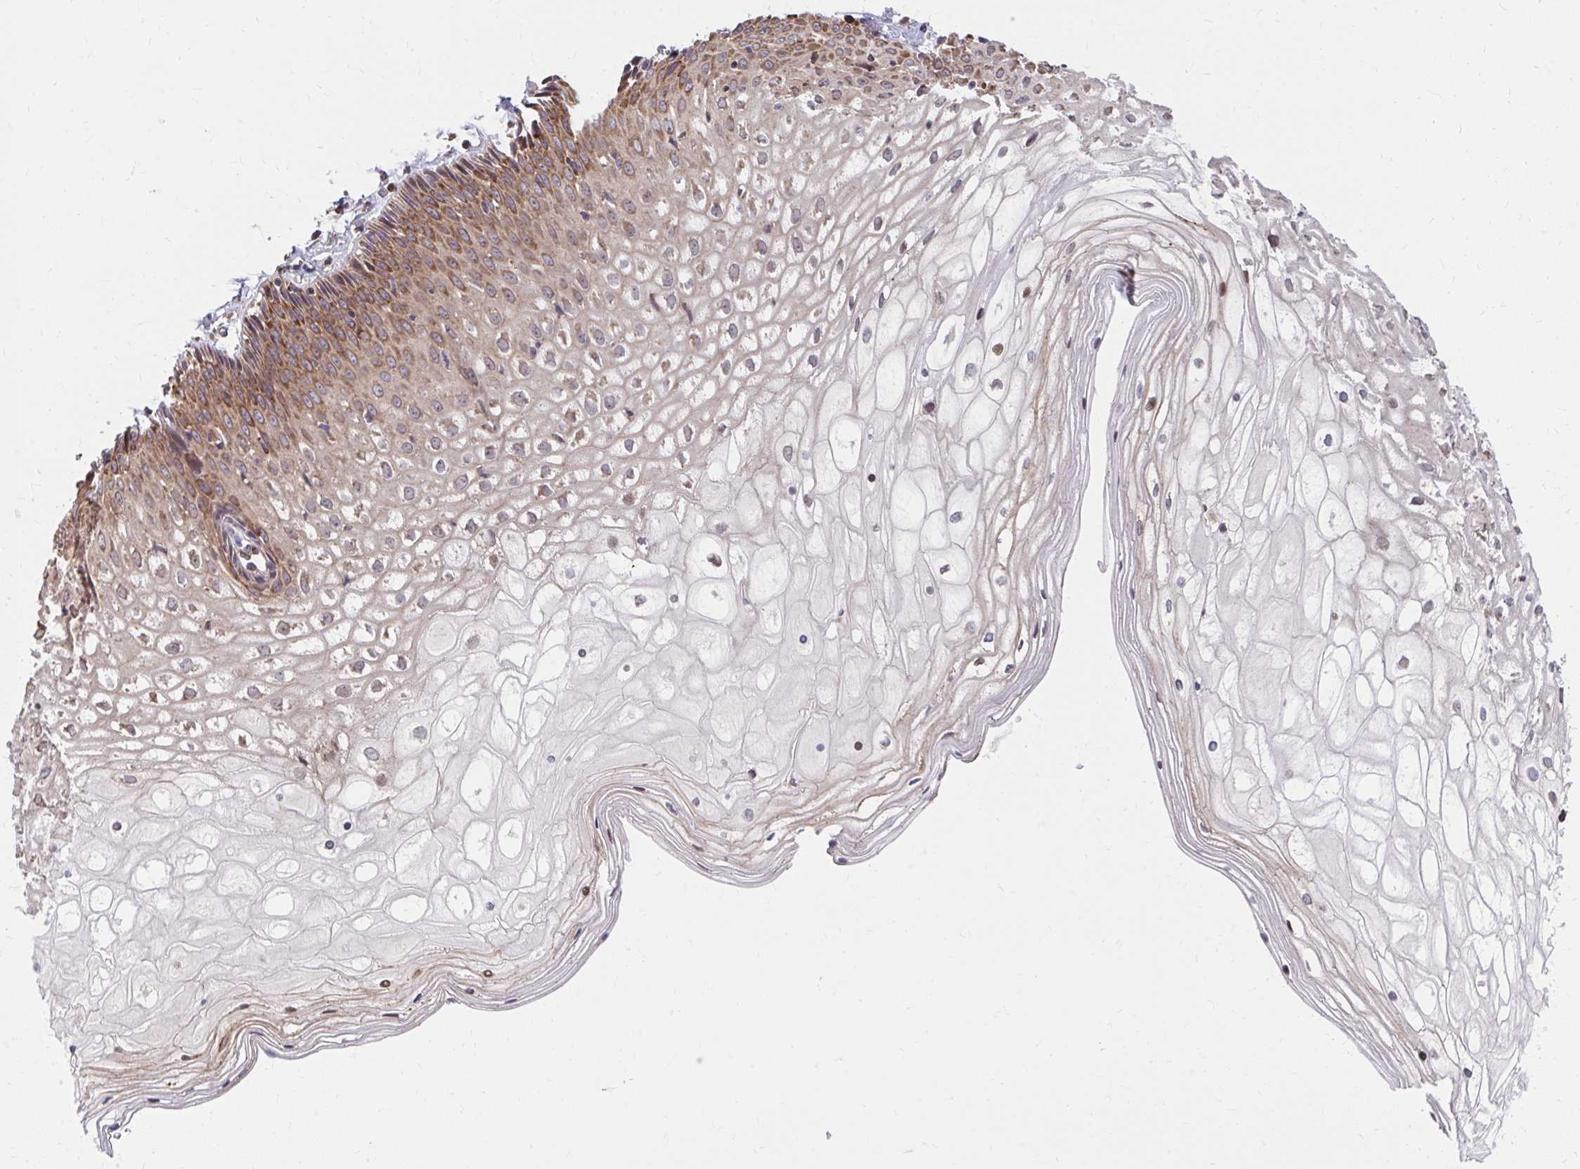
{"staining": {"intensity": "moderate", "quantity": "<25%", "location": "cytoplasmic/membranous"}, "tissue": "cervix", "cell_type": "Glandular cells", "image_type": "normal", "snomed": [{"axis": "morphology", "description": "Normal tissue, NOS"}, {"axis": "topography", "description": "Cervix"}], "caption": "Immunohistochemical staining of unremarkable cervix reveals low levels of moderate cytoplasmic/membranous positivity in about <25% of glandular cells.", "gene": "ZNF778", "patient": {"sex": "female", "age": 36}}